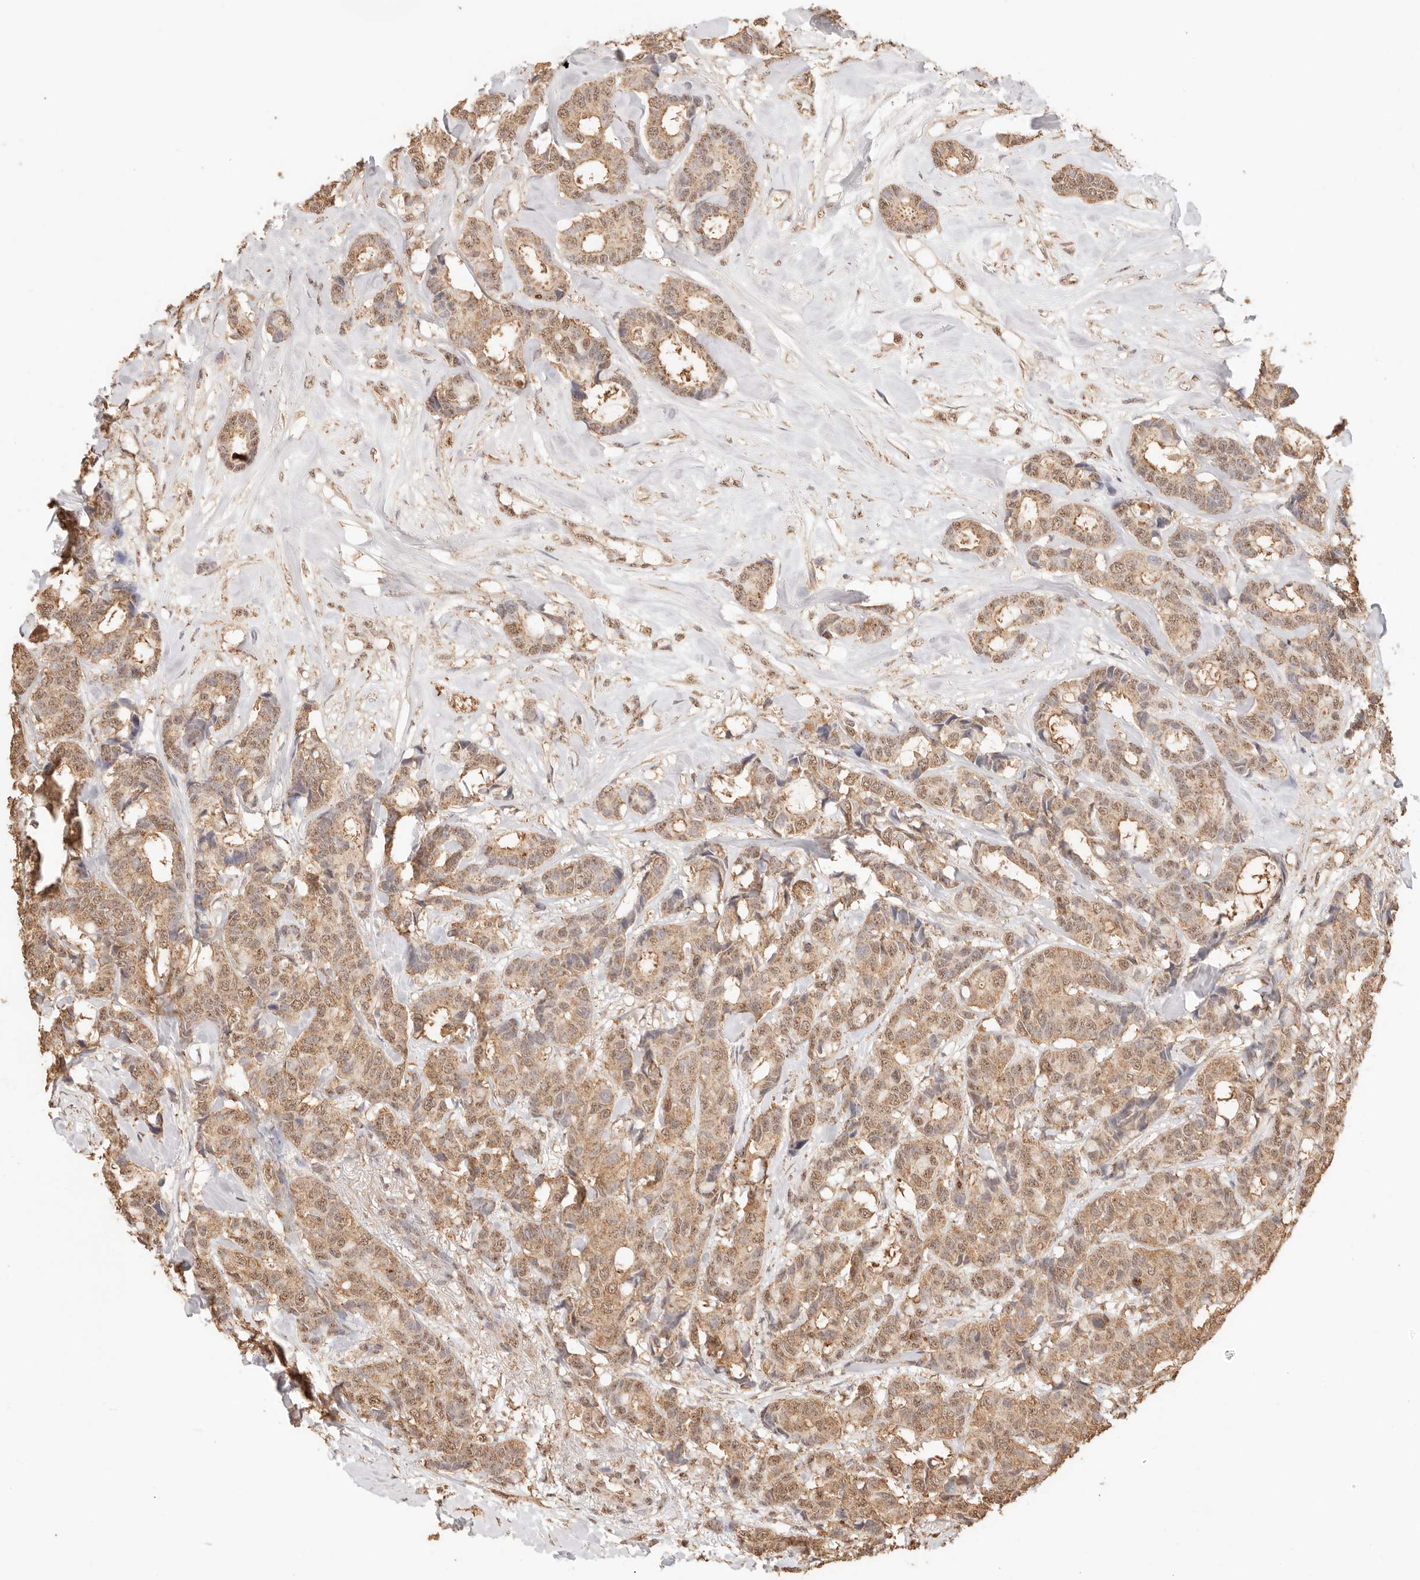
{"staining": {"intensity": "moderate", "quantity": ">75%", "location": "cytoplasmic/membranous,nuclear"}, "tissue": "breast cancer", "cell_type": "Tumor cells", "image_type": "cancer", "snomed": [{"axis": "morphology", "description": "Duct carcinoma"}, {"axis": "topography", "description": "Breast"}], "caption": "IHC of human breast cancer displays medium levels of moderate cytoplasmic/membranous and nuclear expression in approximately >75% of tumor cells. The staining is performed using DAB (3,3'-diaminobenzidine) brown chromogen to label protein expression. The nuclei are counter-stained blue using hematoxylin.", "gene": "IL1R2", "patient": {"sex": "female", "age": 87}}